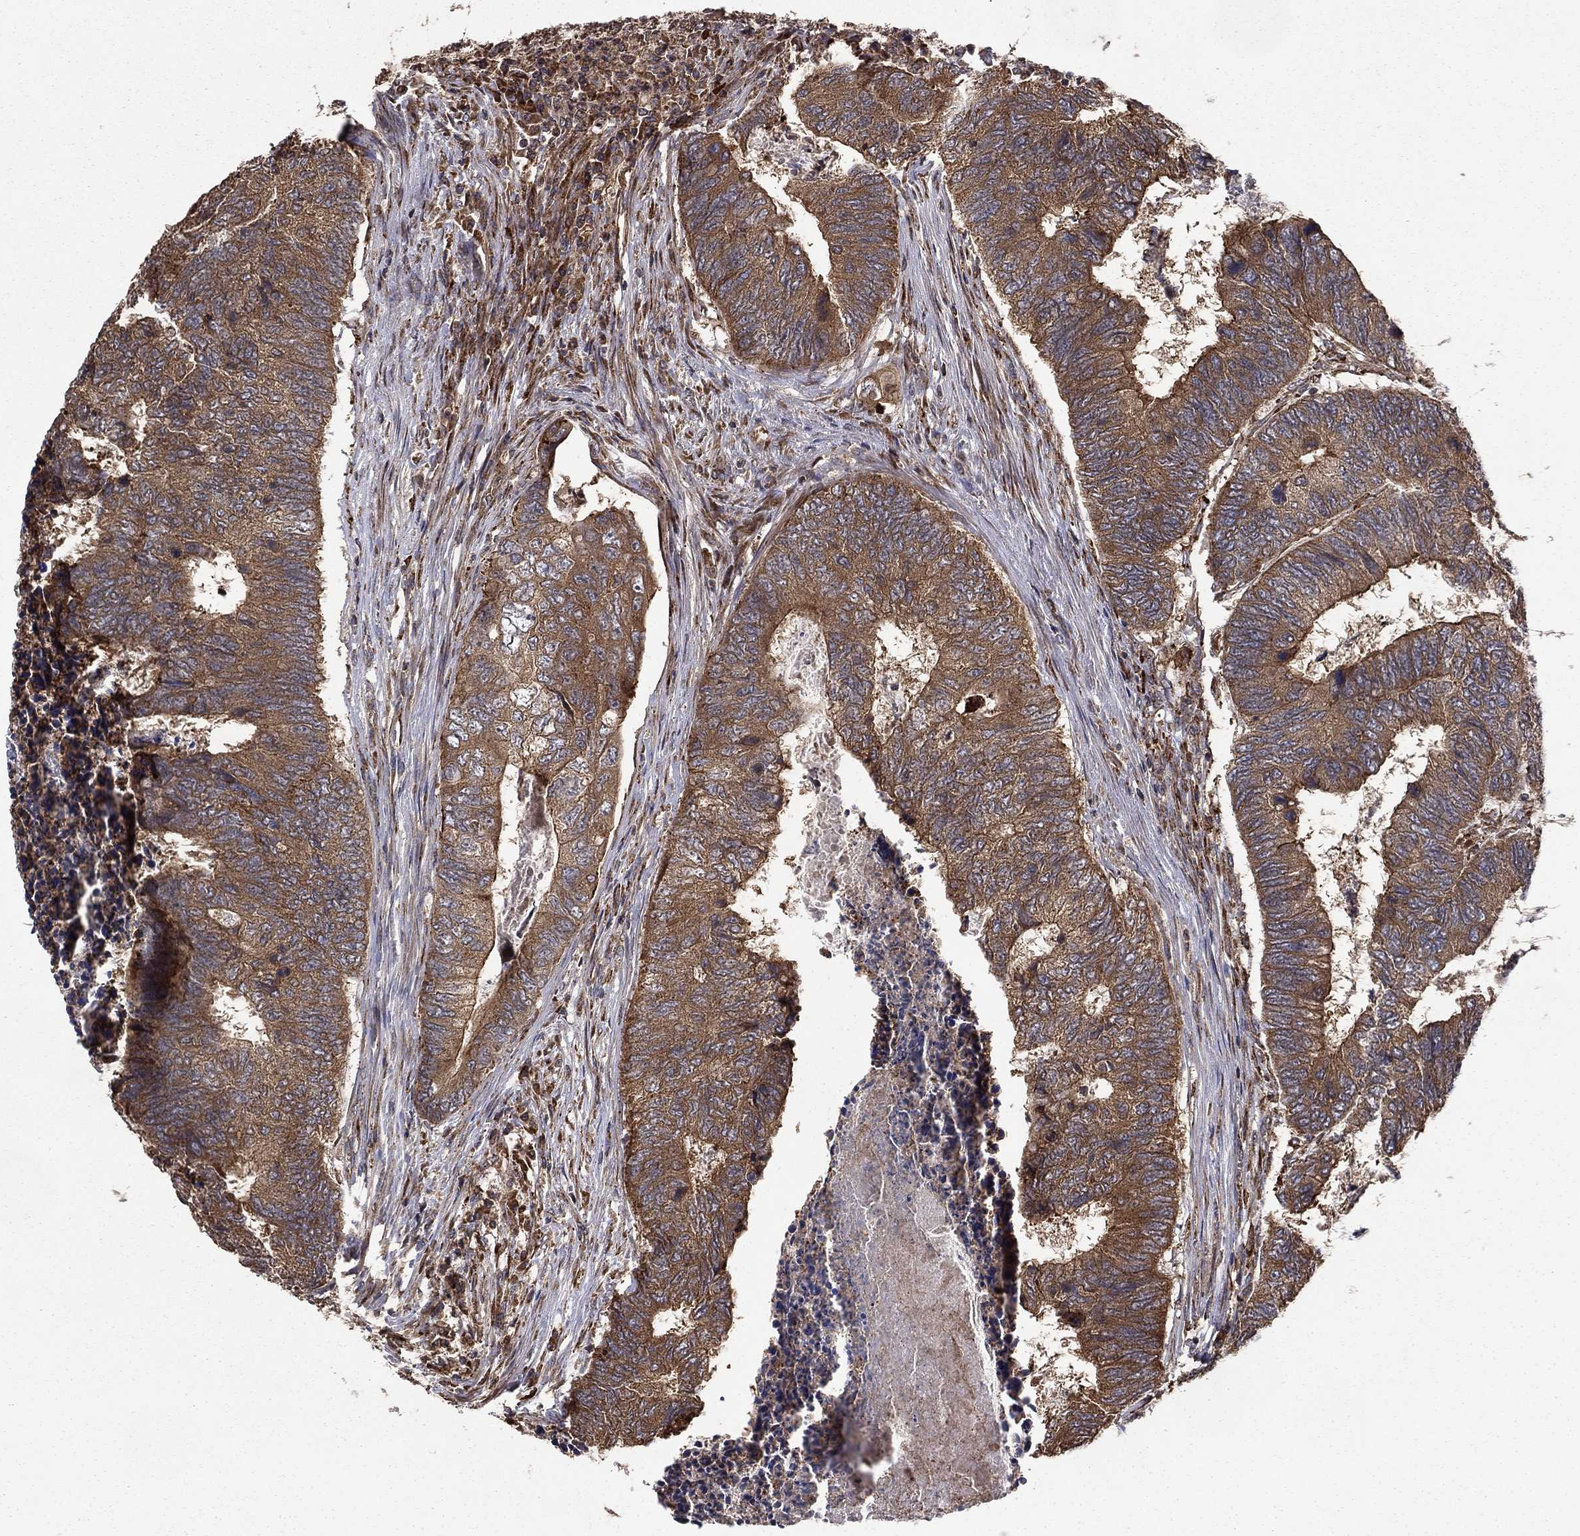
{"staining": {"intensity": "strong", "quantity": ">75%", "location": "cytoplasmic/membranous"}, "tissue": "colorectal cancer", "cell_type": "Tumor cells", "image_type": "cancer", "snomed": [{"axis": "morphology", "description": "Adenocarcinoma, NOS"}, {"axis": "topography", "description": "Colon"}], "caption": "Colorectal cancer stained with a protein marker exhibits strong staining in tumor cells.", "gene": "BABAM2", "patient": {"sex": "female", "age": 67}}